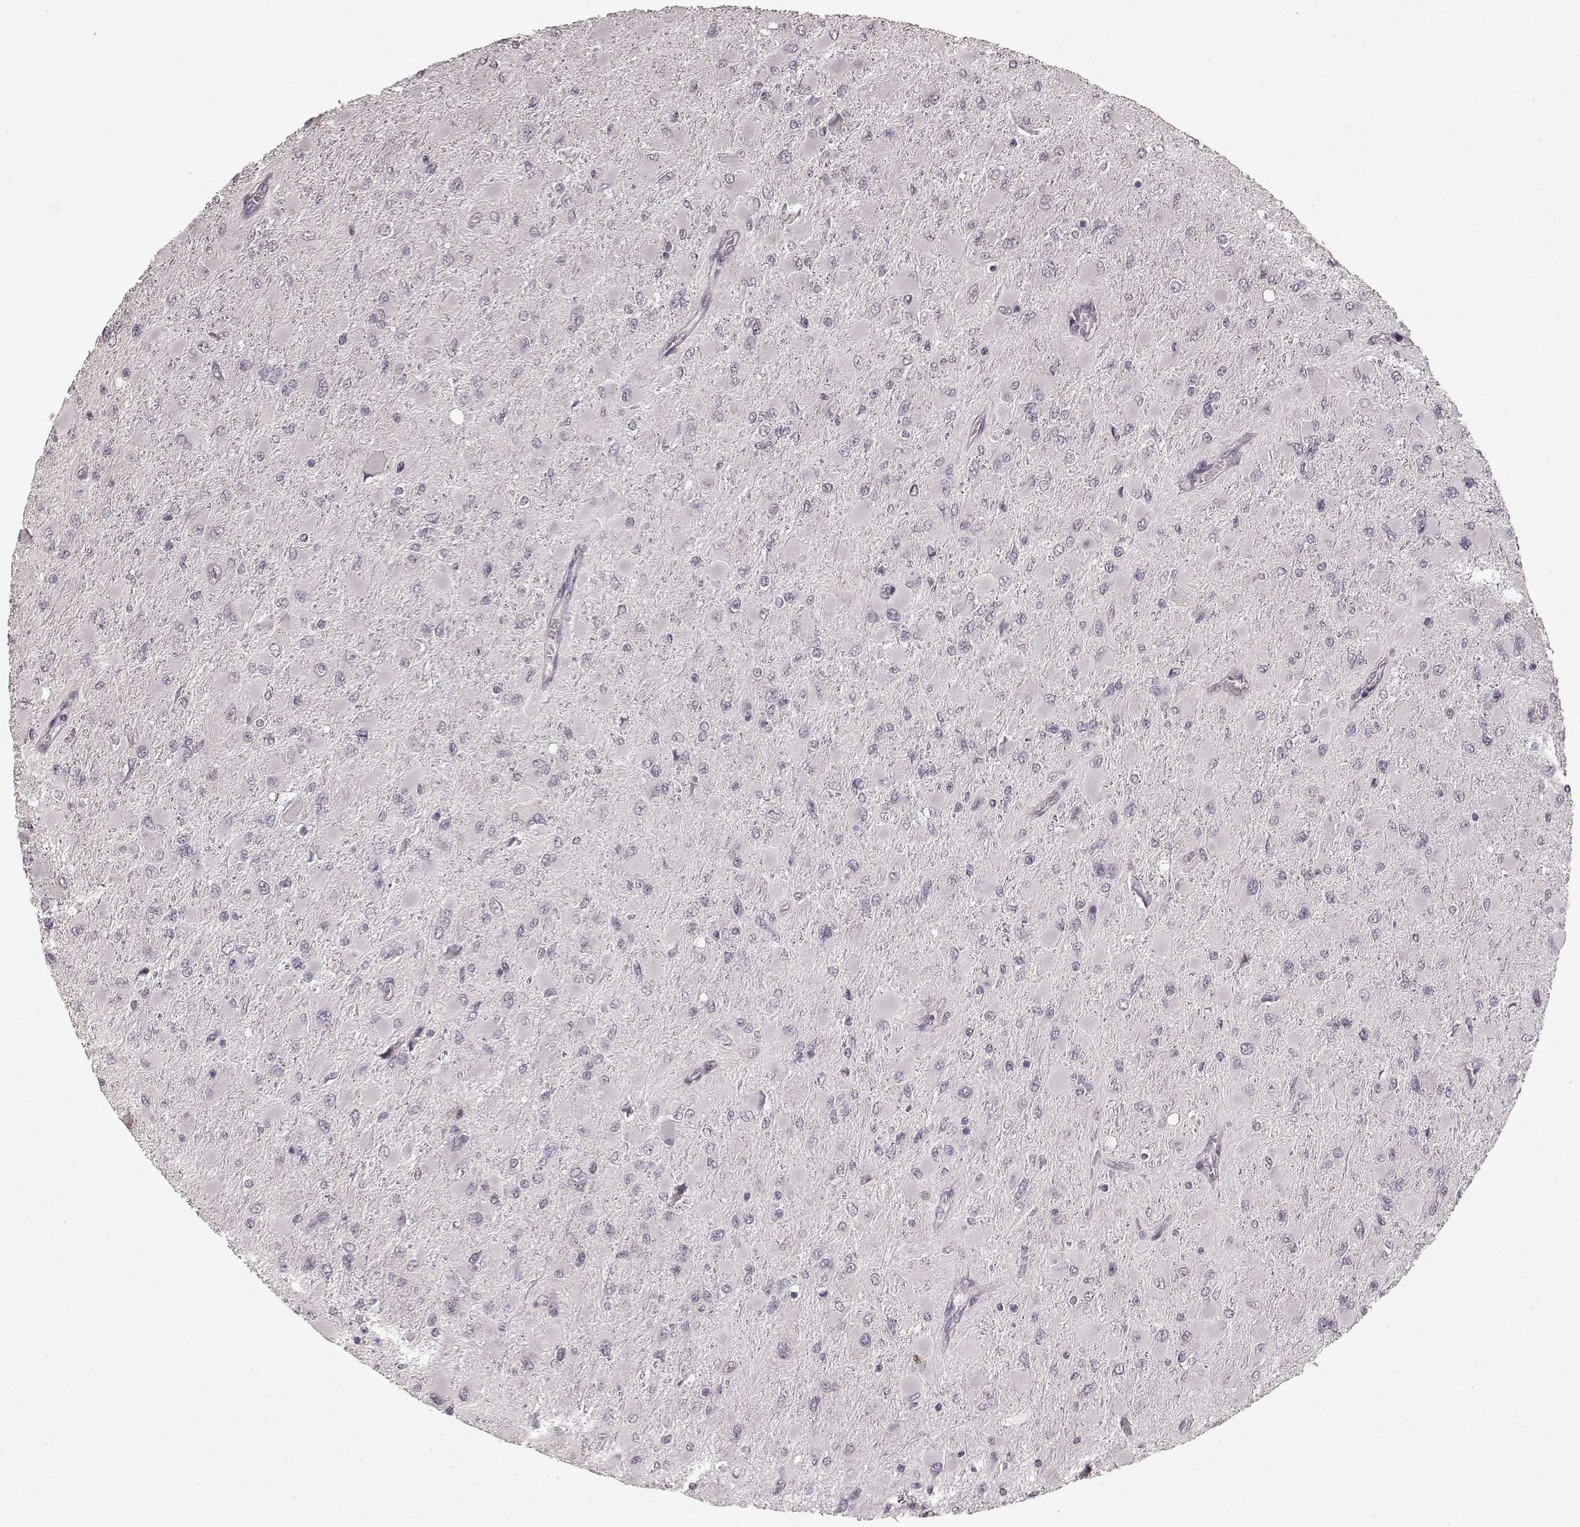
{"staining": {"intensity": "negative", "quantity": "none", "location": "none"}, "tissue": "glioma", "cell_type": "Tumor cells", "image_type": "cancer", "snomed": [{"axis": "morphology", "description": "Glioma, malignant, High grade"}, {"axis": "topography", "description": "Cerebral cortex"}], "caption": "Immunohistochemistry (IHC) histopathology image of neoplastic tissue: glioma stained with DAB (3,3'-diaminobenzidine) exhibits no significant protein positivity in tumor cells.", "gene": "CCNA2", "patient": {"sex": "female", "age": 36}}